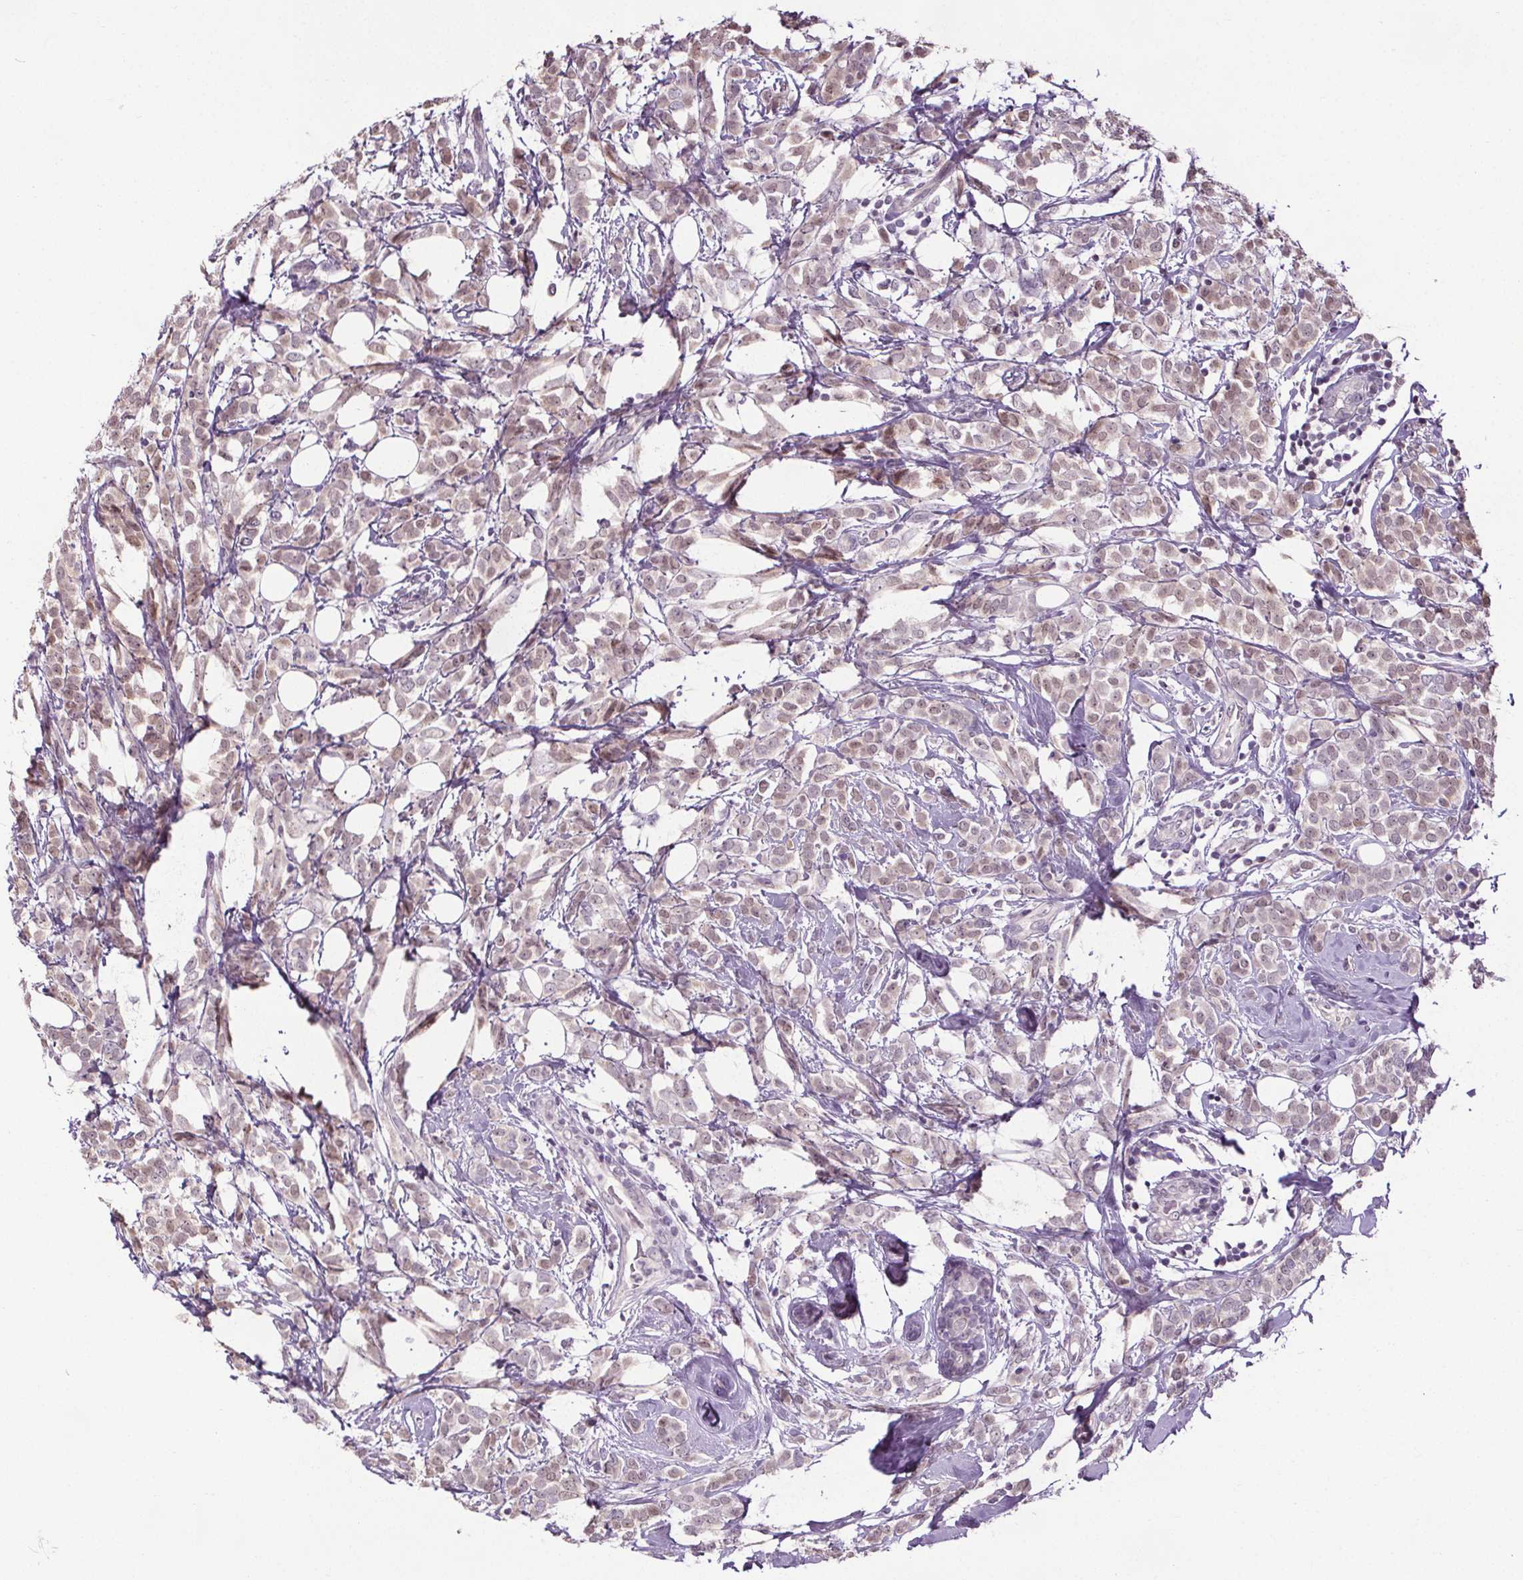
{"staining": {"intensity": "weak", "quantity": "25%-75%", "location": "nuclear"}, "tissue": "breast cancer", "cell_type": "Tumor cells", "image_type": "cancer", "snomed": [{"axis": "morphology", "description": "Lobular carcinoma"}, {"axis": "topography", "description": "Breast"}], "caption": "Weak nuclear expression for a protein is identified in approximately 25%-75% of tumor cells of breast cancer using IHC.", "gene": "SLC2A9", "patient": {"sex": "female", "age": 49}}